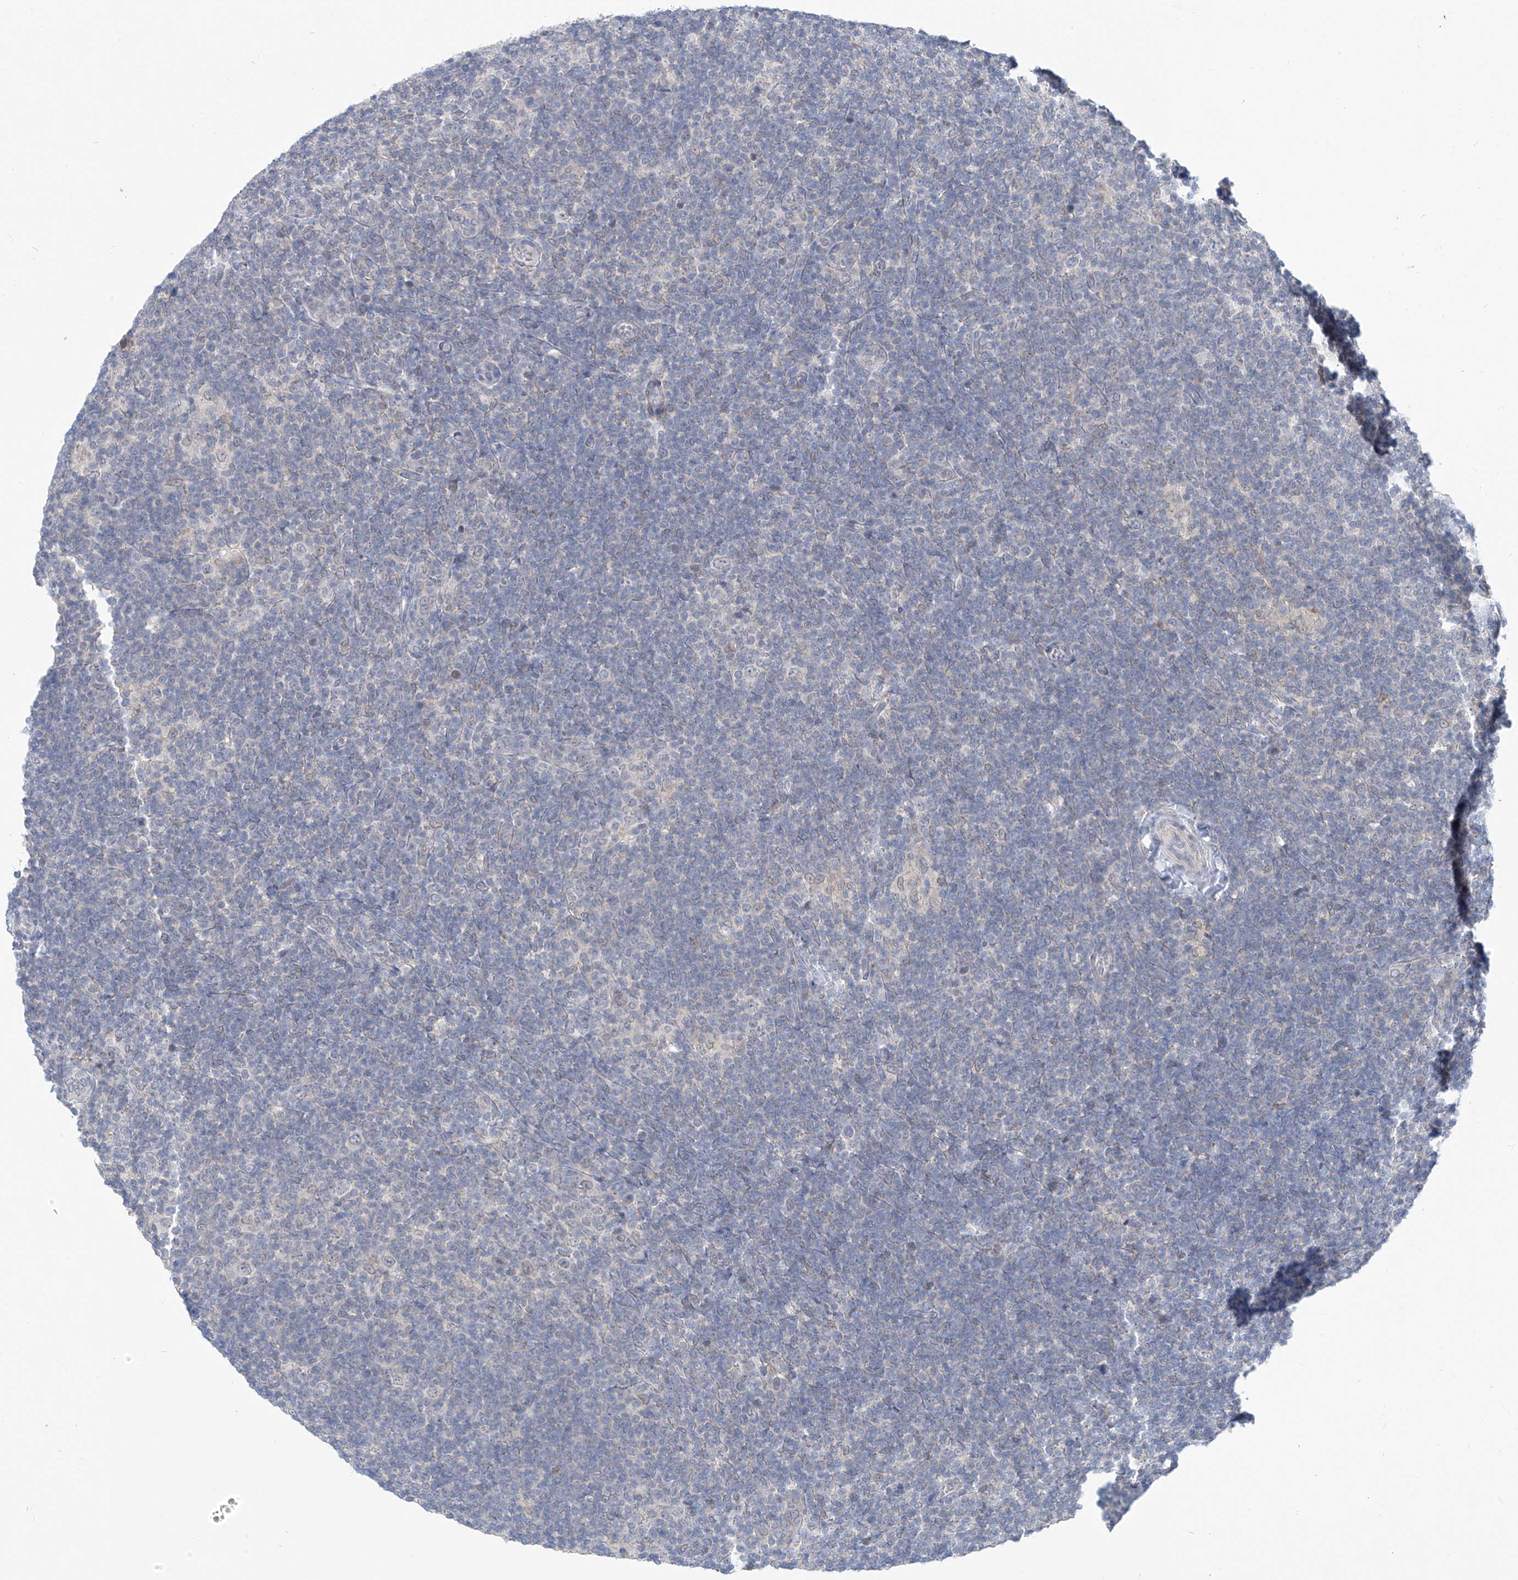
{"staining": {"intensity": "weak", "quantity": "25%-75%", "location": "cytoplasmic/membranous,nuclear"}, "tissue": "lymphoma", "cell_type": "Tumor cells", "image_type": "cancer", "snomed": [{"axis": "morphology", "description": "Hodgkin's disease, NOS"}, {"axis": "topography", "description": "Lymph node"}], "caption": "The photomicrograph reveals immunohistochemical staining of Hodgkin's disease. There is weak cytoplasmic/membranous and nuclear positivity is present in approximately 25%-75% of tumor cells. (DAB (3,3'-diaminobenzidine) = brown stain, brightfield microscopy at high magnification).", "gene": "KRTAP25-1", "patient": {"sex": "female", "age": 57}}